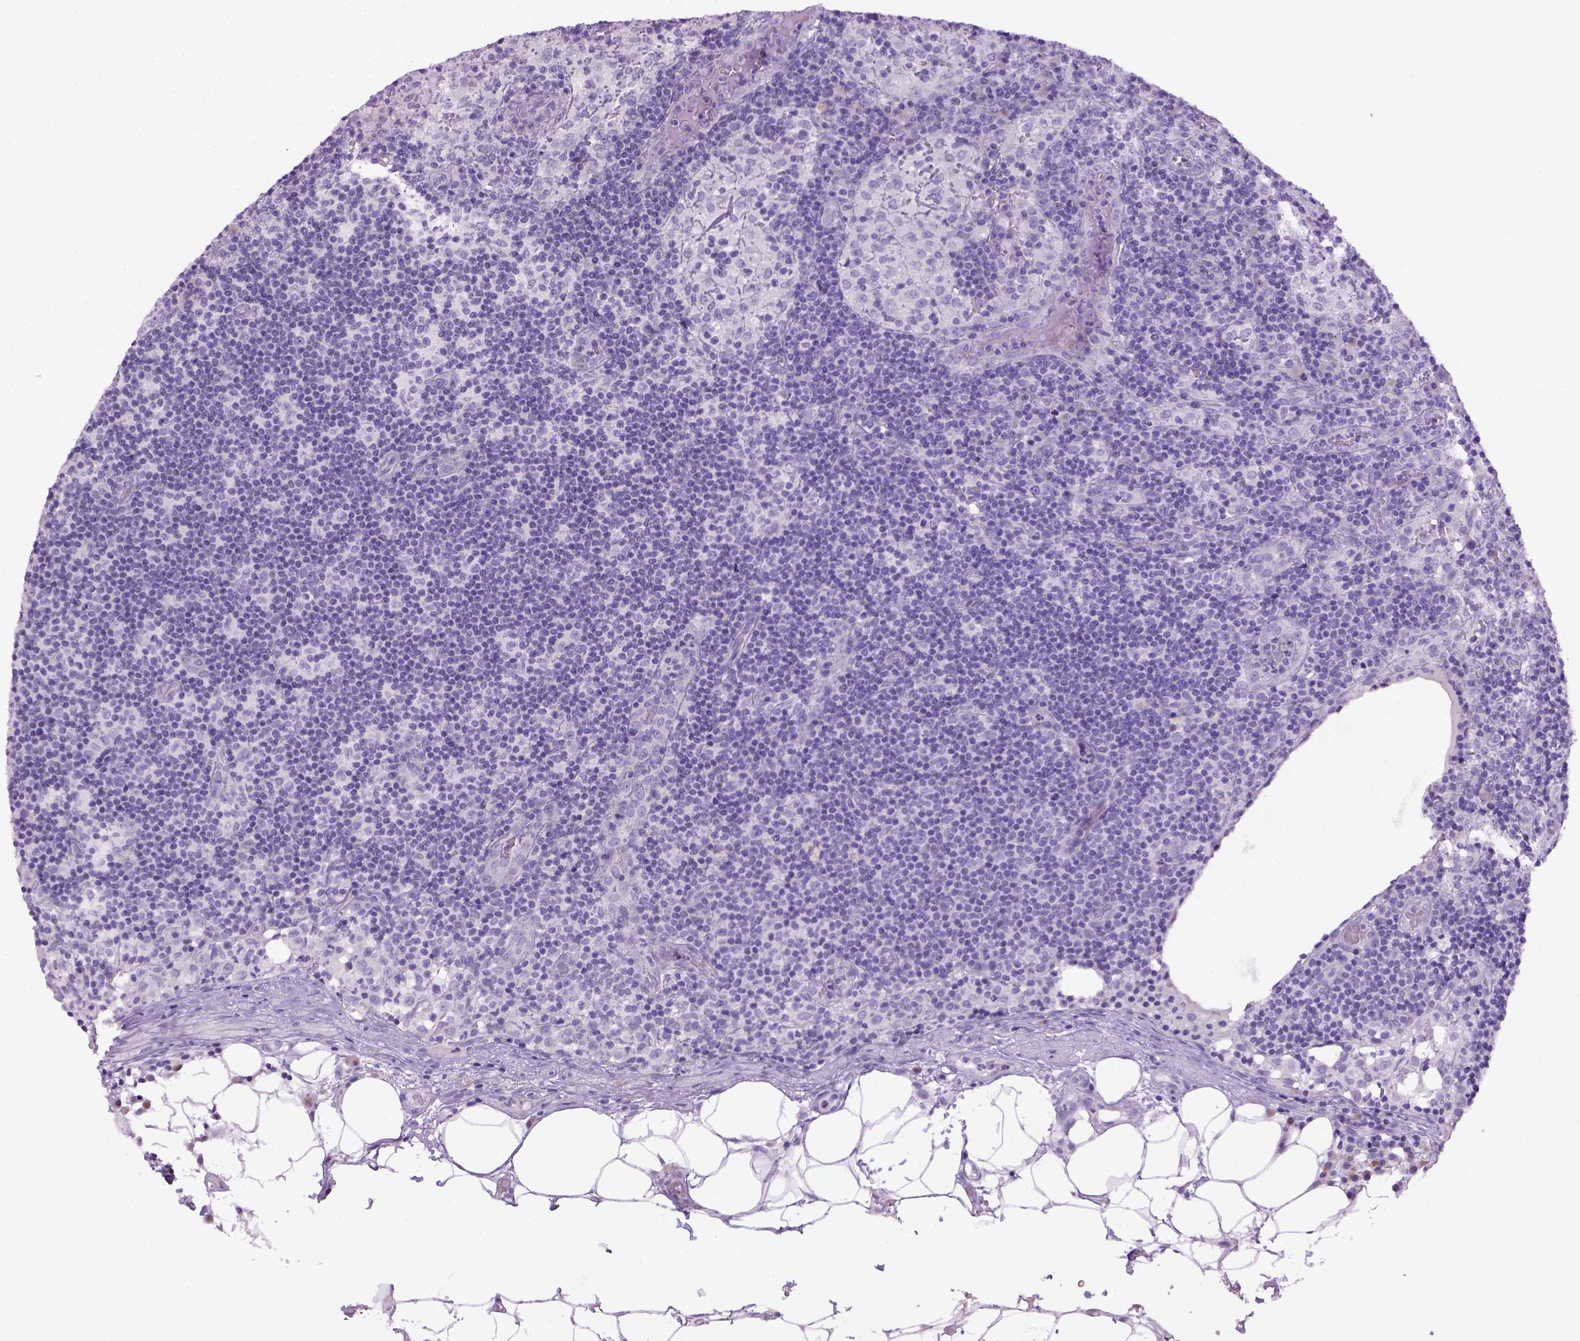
{"staining": {"intensity": "negative", "quantity": "none", "location": "none"}, "tissue": "lymph node", "cell_type": "Germinal center cells", "image_type": "normal", "snomed": [{"axis": "morphology", "description": "Normal tissue, NOS"}, {"axis": "topography", "description": "Lymph node"}], "caption": "Immunohistochemistry photomicrograph of benign human lymph node stained for a protein (brown), which reveals no positivity in germinal center cells. The staining was performed using DAB to visualize the protein expression in brown, while the nuclei were stained in blue with hematoxylin (Magnification: 20x).", "gene": "DNAH11", "patient": {"sex": "male", "age": 62}}